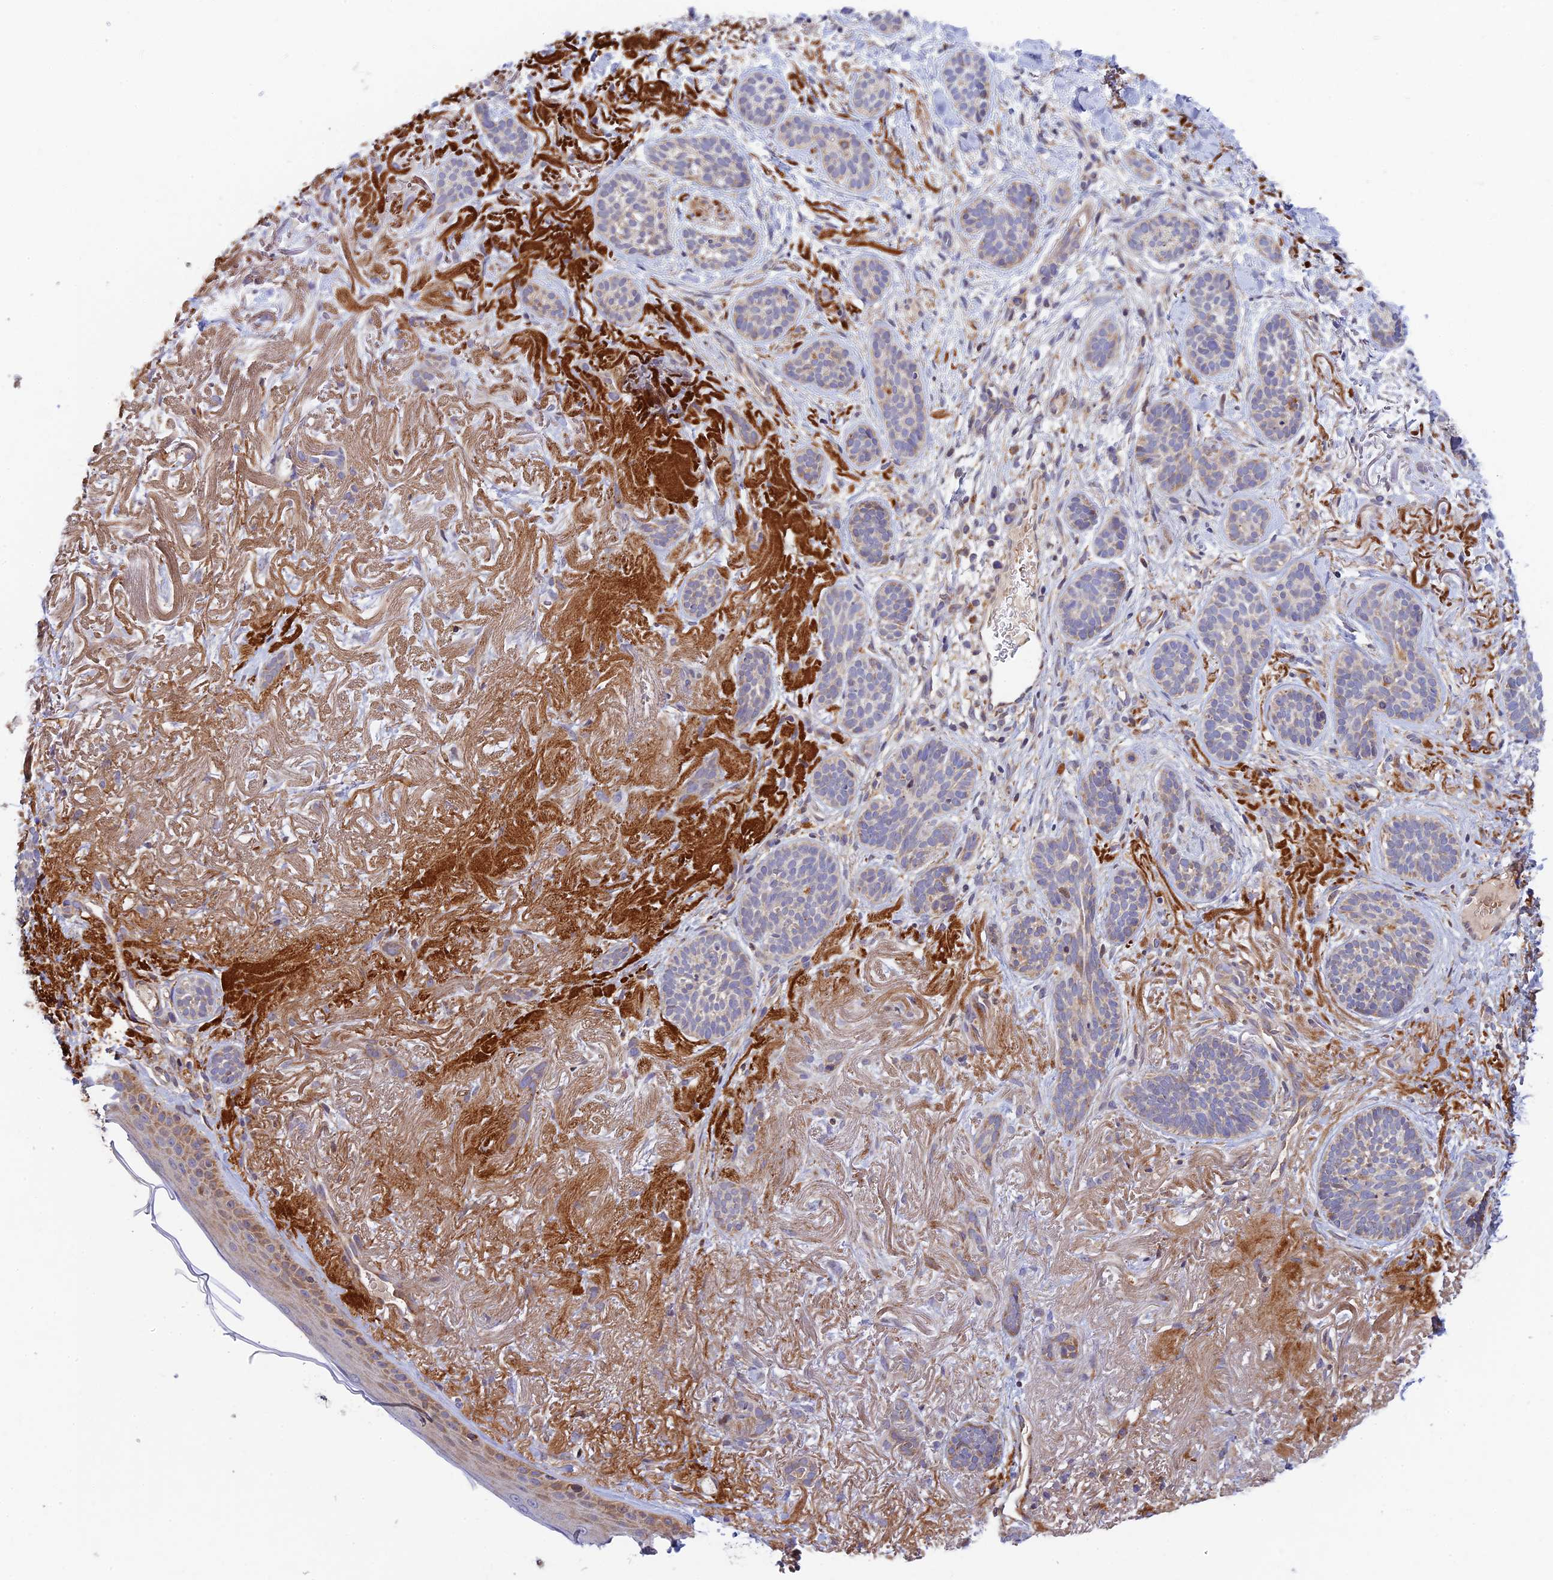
{"staining": {"intensity": "negative", "quantity": "none", "location": "none"}, "tissue": "skin cancer", "cell_type": "Tumor cells", "image_type": "cancer", "snomed": [{"axis": "morphology", "description": "Basal cell carcinoma"}, {"axis": "topography", "description": "Skin"}], "caption": "Tumor cells show no significant protein staining in basal cell carcinoma (skin).", "gene": "FUOM", "patient": {"sex": "male", "age": 71}}